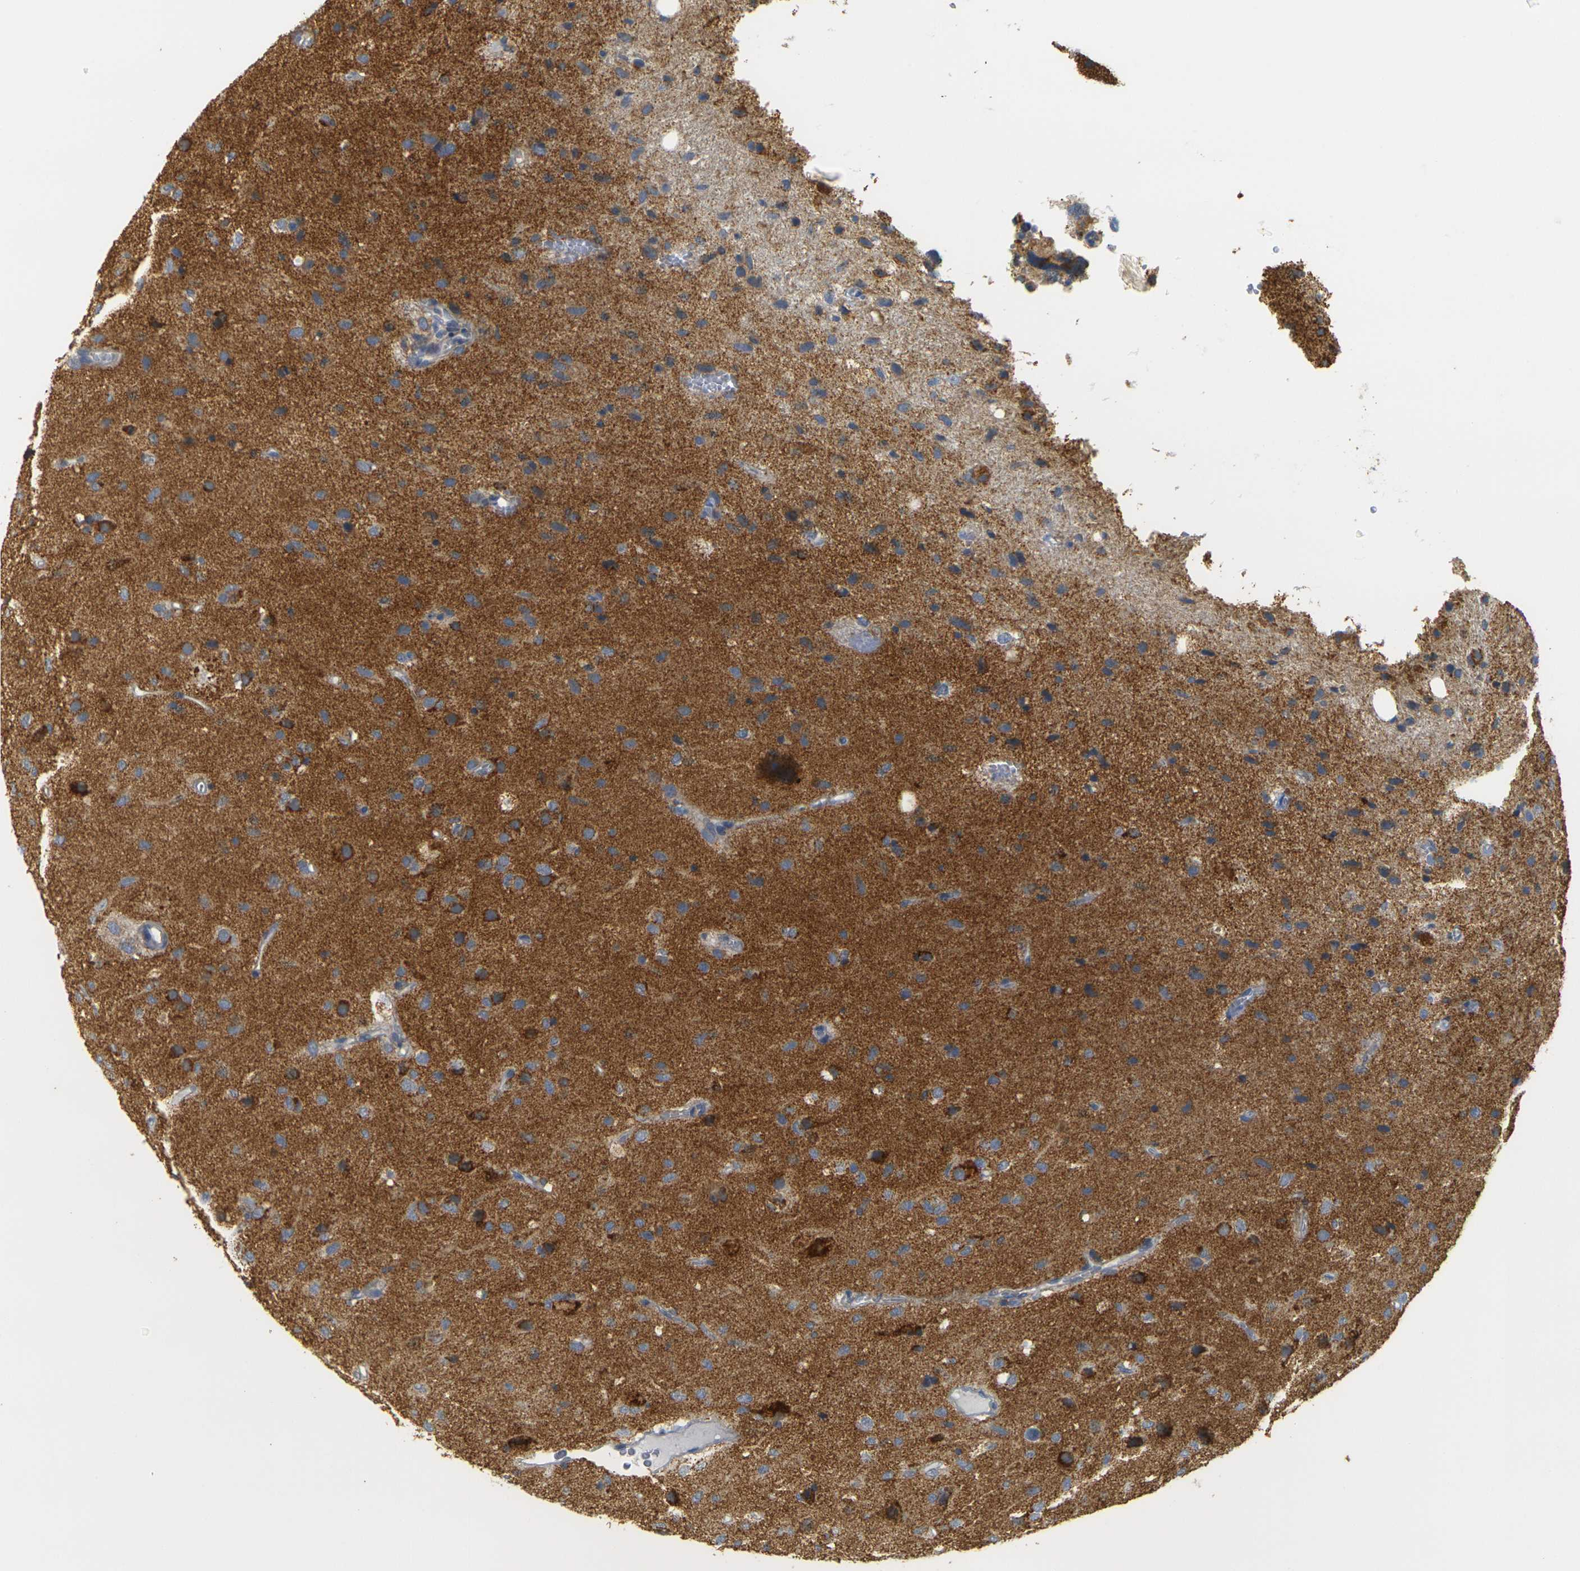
{"staining": {"intensity": "strong", "quantity": "25%-75%", "location": "cytoplasmic/membranous"}, "tissue": "glioma", "cell_type": "Tumor cells", "image_type": "cancer", "snomed": [{"axis": "morphology", "description": "Glioma, malignant, Low grade"}, {"axis": "topography", "description": "Brain"}], "caption": "DAB immunohistochemical staining of glioma reveals strong cytoplasmic/membranous protein expression in approximately 25%-75% of tumor cells. The protein of interest is stained brown, and the nuclei are stained in blue (DAB (3,3'-diaminobenzidine) IHC with brightfield microscopy, high magnification).", "gene": "GDAP1", "patient": {"sex": "male", "age": 77}}